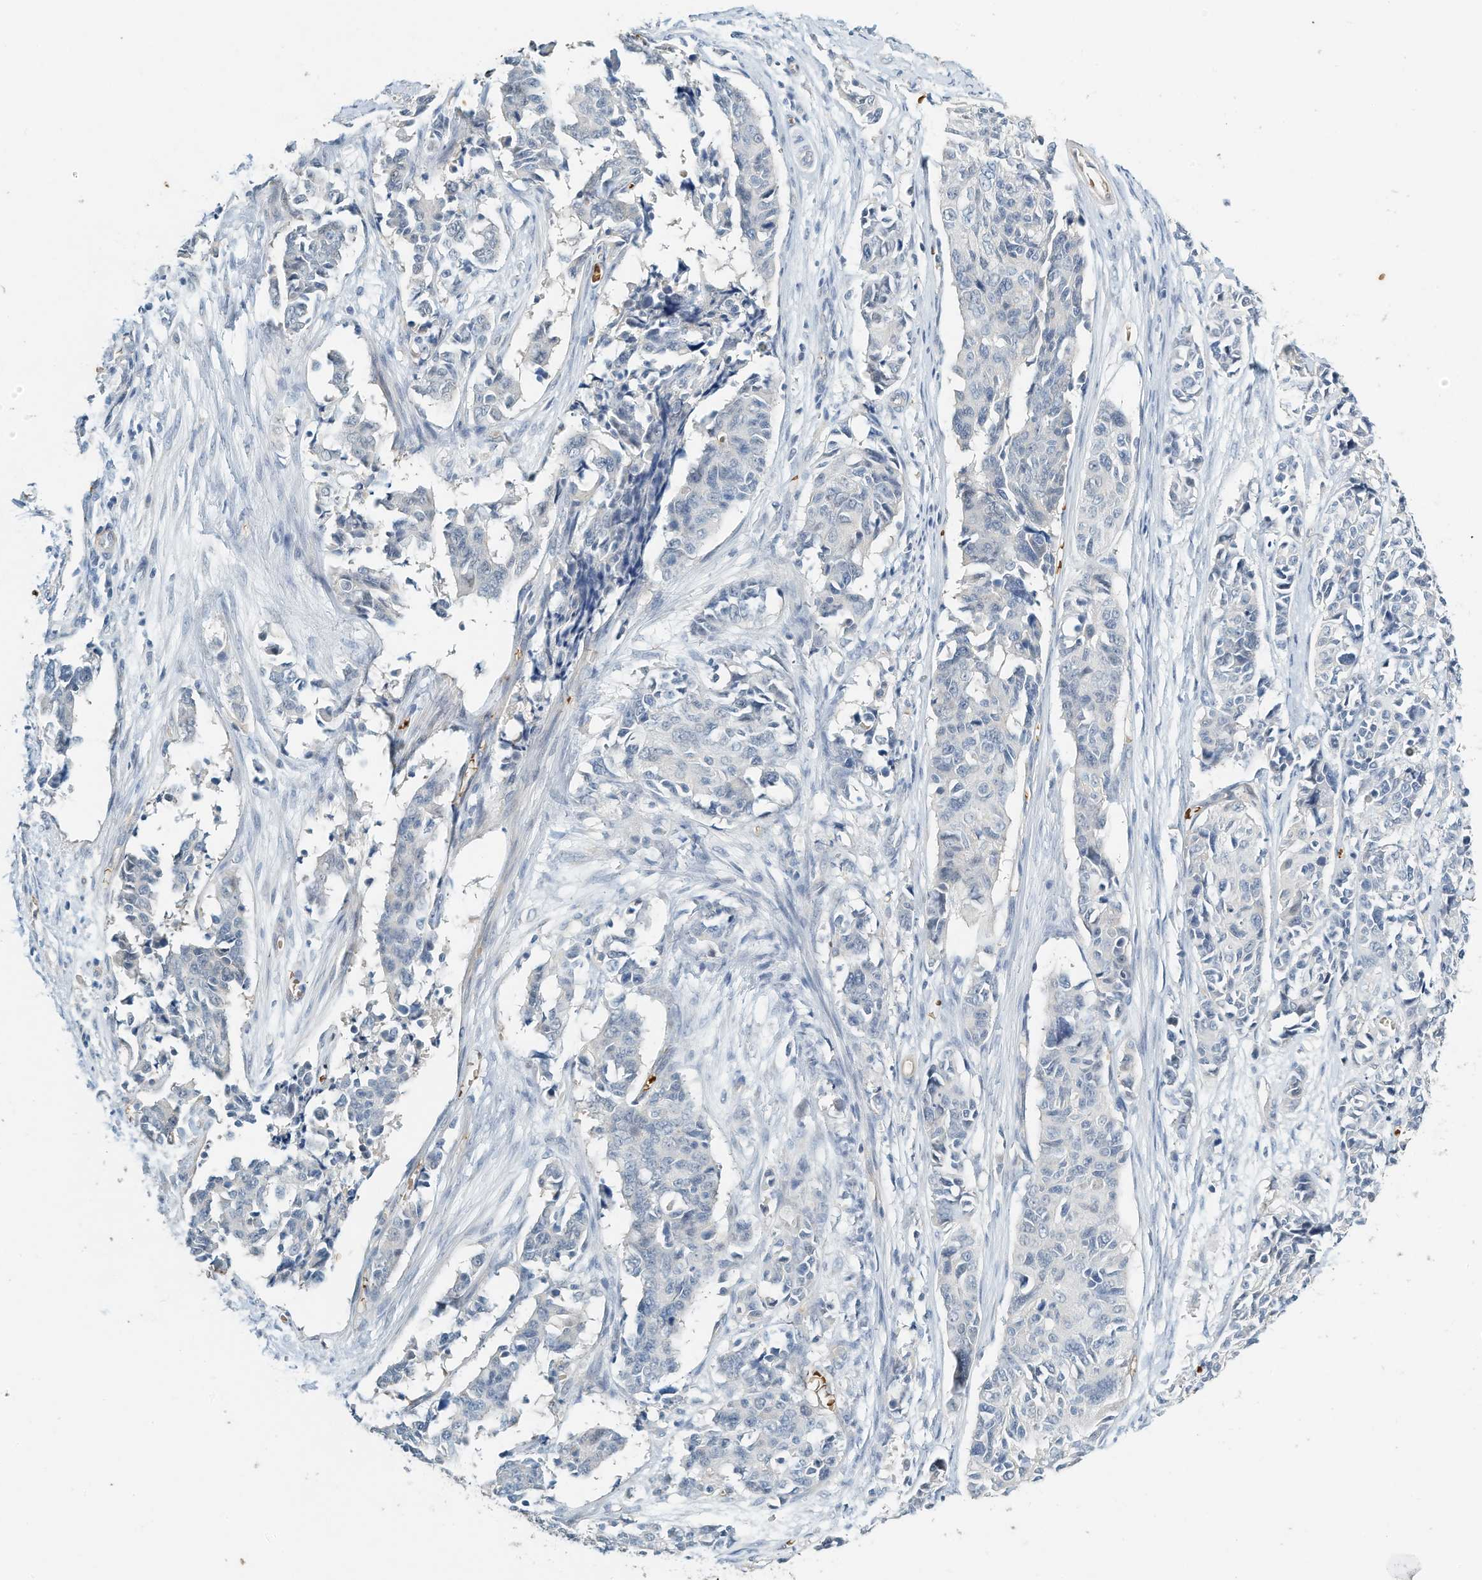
{"staining": {"intensity": "negative", "quantity": "none", "location": "none"}, "tissue": "cervical cancer", "cell_type": "Tumor cells", "image_type": "cancer", "snomed": [{"axis": "morphology", "description": "Normal tissue, NOS"}, {"axis": "morphology", "description": "Squamous cell carcinoma, NOS"}, {"axis": "topography", "description": "Cervix"}], "caption": "Histopathology image shows no protein positivity in tumor cells of cervical cancer tissue.", "gene": "RCAN3", "patient": {"sex": "female", "age": 35}}